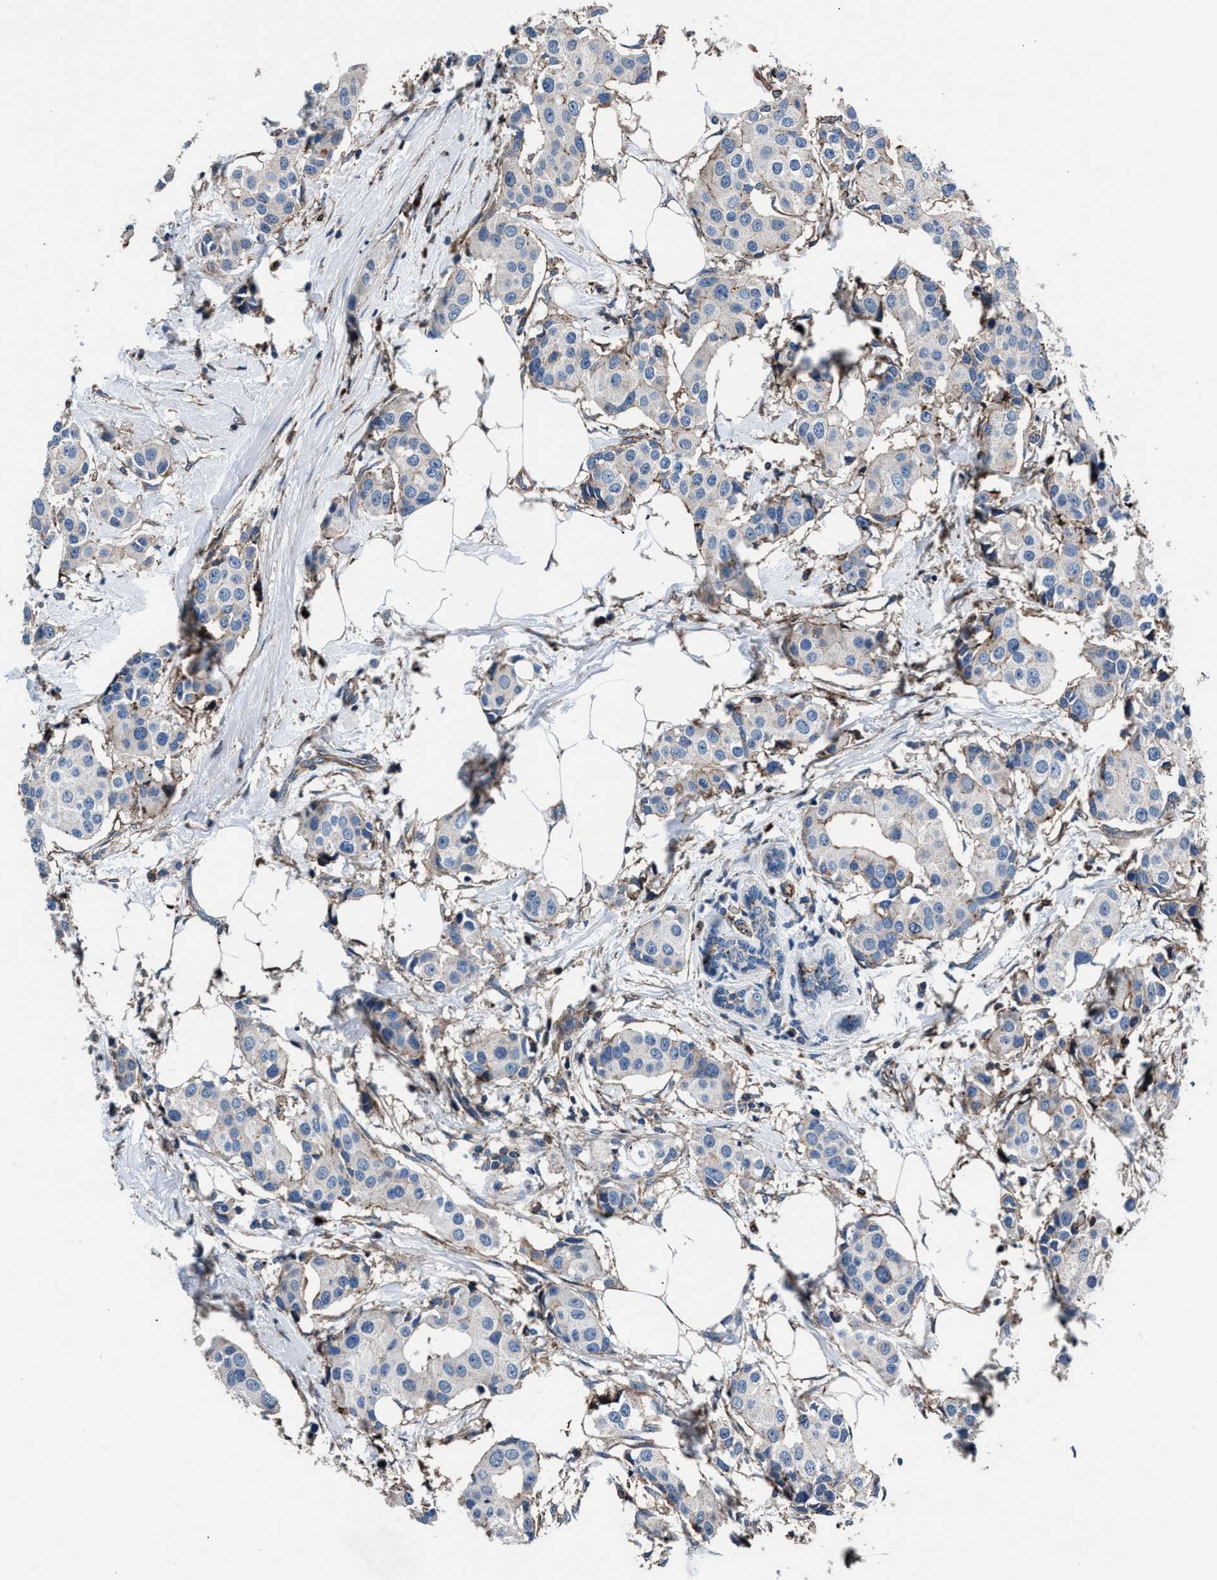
{"staining": {"intensity": "negative", "quantity": "none", "location": "none"}, "tissue": "breast cancer", "cell_type": "Tumor cells", "image_type": "cancer", "snomed": [{"axis": "morphology", "description": "Normal tissue, NOS"}, {"axis": "morphology", "description": "Duct carcinoma"}, {"axis": "topography", "description": "Breast"}], "caption": "This is an immunohistochemistry histopathology image of human breast invasive ductal carcinoma. There is no positivity in tumor cells.", "gene": "MFSD11", "patient": {"sex": "female", "age": 39}}